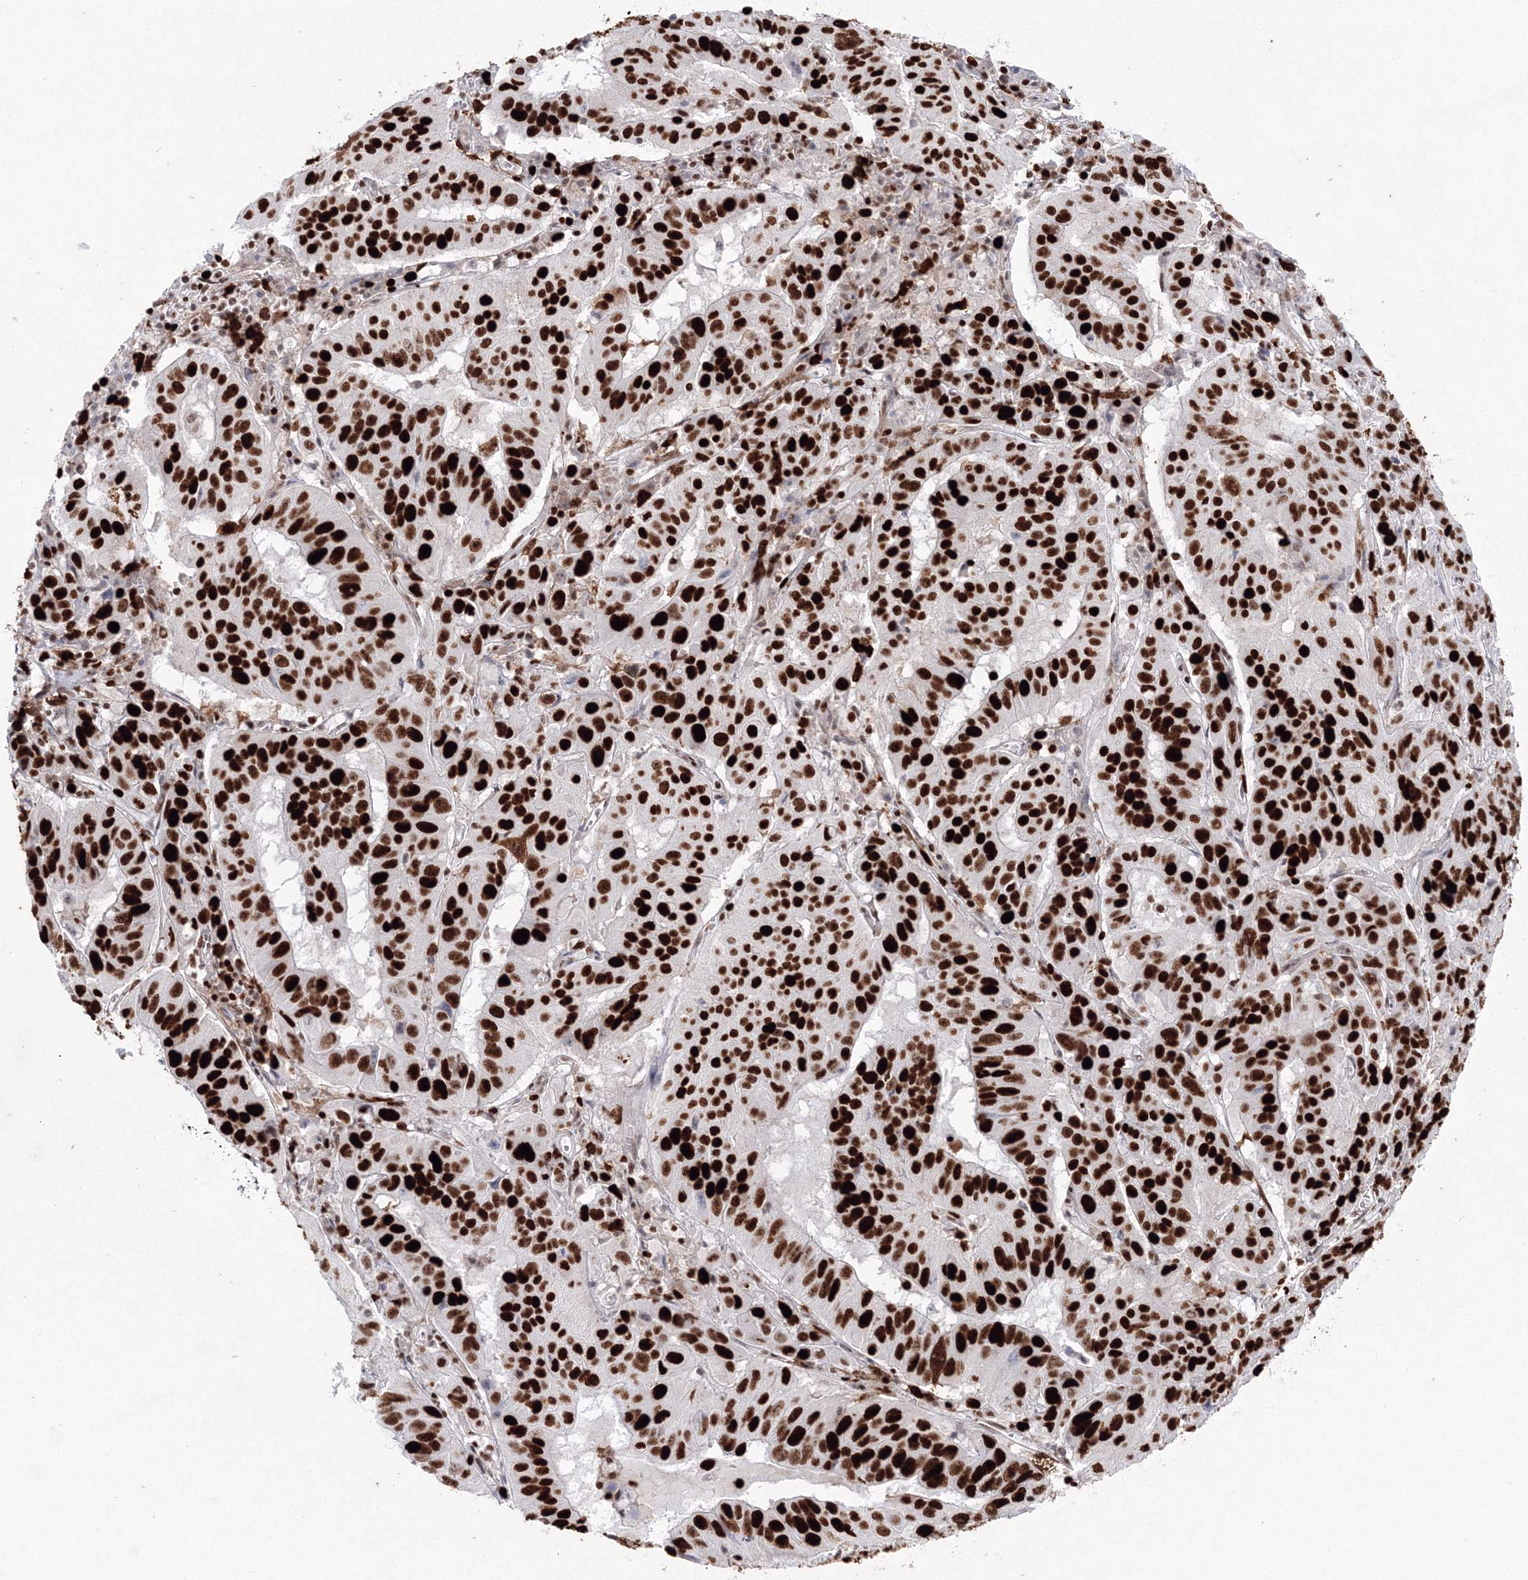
{"staining": {"intensity": "strong", "quantity": ">75%", "location": "nuclear"}, "tissue": "pancreatic cancer", "cell_type": "Tumor cells", "image_type": "cancer", "snomed": [{"axis": "morphology", "description": "Adenocarcinoma, NOS"}, {"axis": "topography", "description": "Pancreas"}], "caption": "High-magnification brightfield microscopy of pancreatic adenocarcinoma stained with DAB (brown) and counterstained with hematoxylin (blue). tumor cells exhibit strong nuclear staining is appreciated in about>75% of cells.", "gene": "LIG1", "patient": {"sex": "male", "age": 63}}